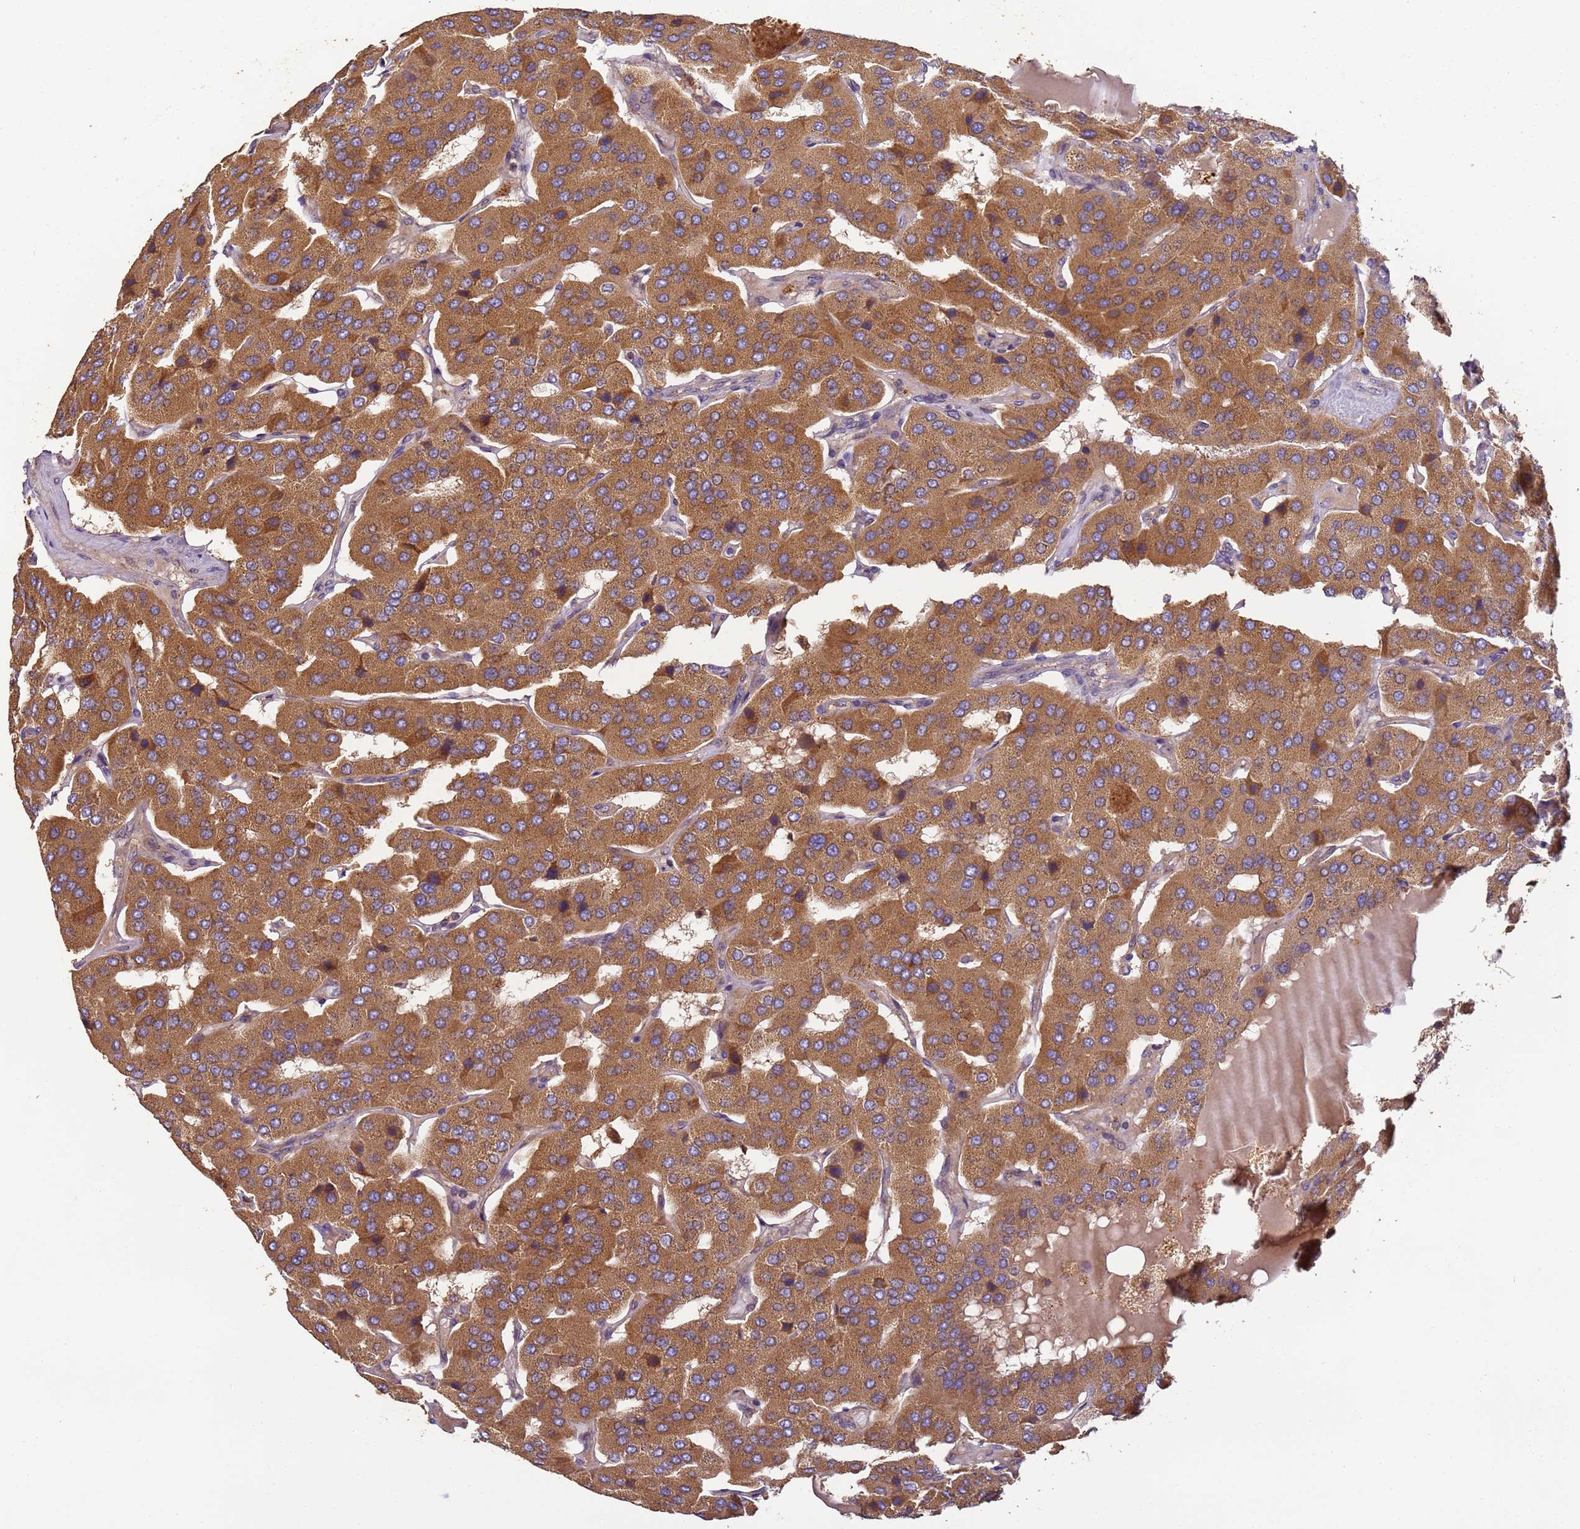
{"staining": {"intensity": "strong", "quantity": ">75%", "location": "cytoplasmic/membranous"}, "tissue": "parathyroid gland", "cell_type": "Glandular cells", "image_type": "normal", "snomed": [{"axis": "morphology", "description": "Normal tissue, NOS"}, {"axis": "morphology", "description": "Adenoma, NOS"}, {"axis": "topography", "description": "Parathyroid gland"}], "caption": "IHC (DAB (3,3'-diaminobenzidine)) staining of benign human parathyroid gland exhibits strong cytoplasmic/membranous protein expression in about >75% of glandular cells.", "gene": "TIGAR", "patient": {"sex": "female", "age": 86}}